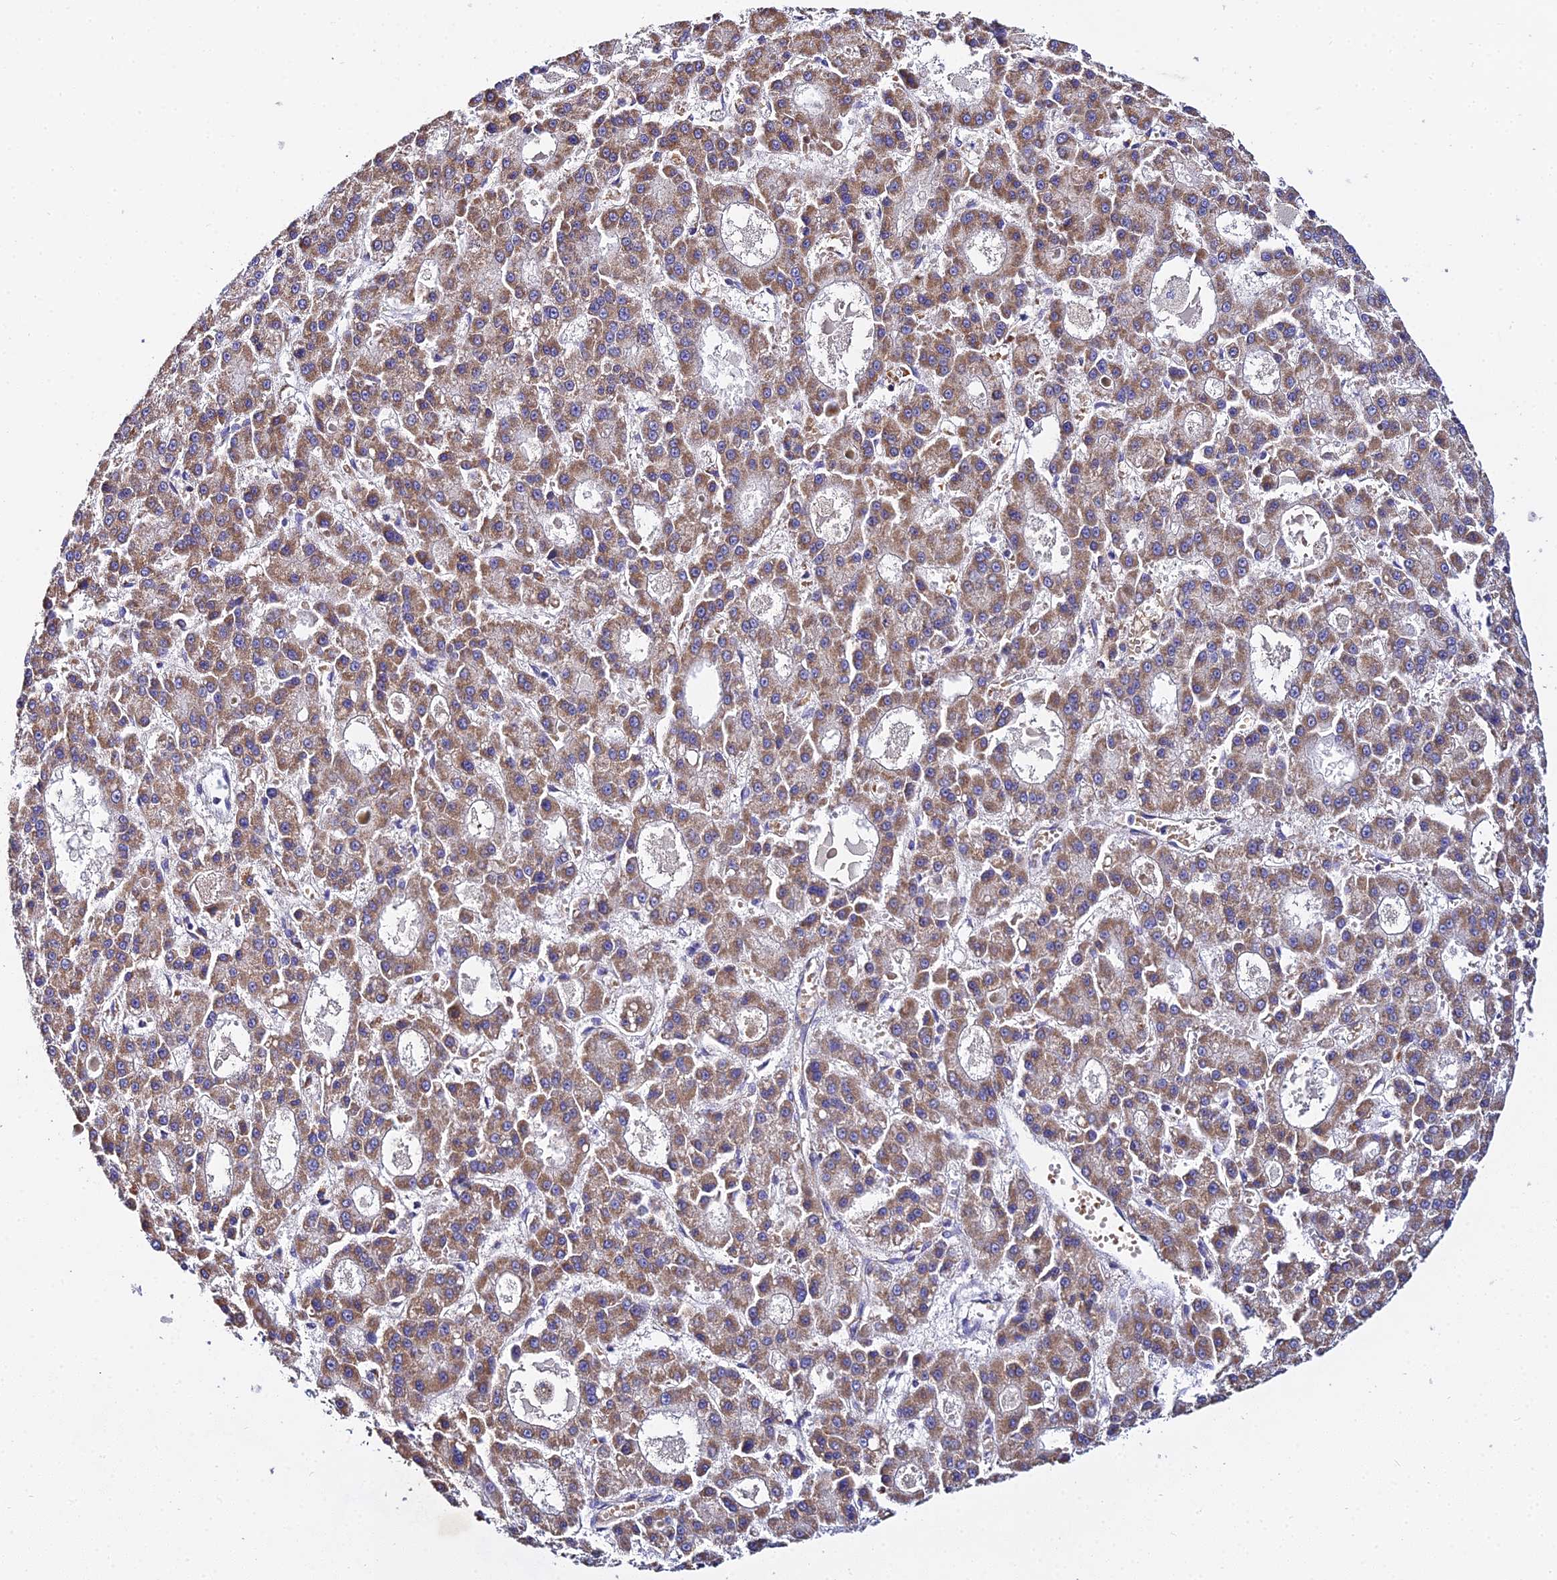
{"staining": {"intensity": "moderate", "quantity": ">75%", "location": "cytoplasmic/membranous"}, "tissue": "liver cancer", "cell_type": "Tumor cells", "image_type": "cancer", "snomed": [{"axis": "morphology", "description": "Carcinoma, Hepatocellular, NOS"}, {"axis": "topography", "description": "Liver"}], "caption": "Moderate cytoplasmic/membranous staining for a protein is appreciated in approximately >75% of tumor cells of hepatocellular carcinoma (liver) using IHC.", "gene": "TYW5", "patient": {"sex": "male", "age": 70}}